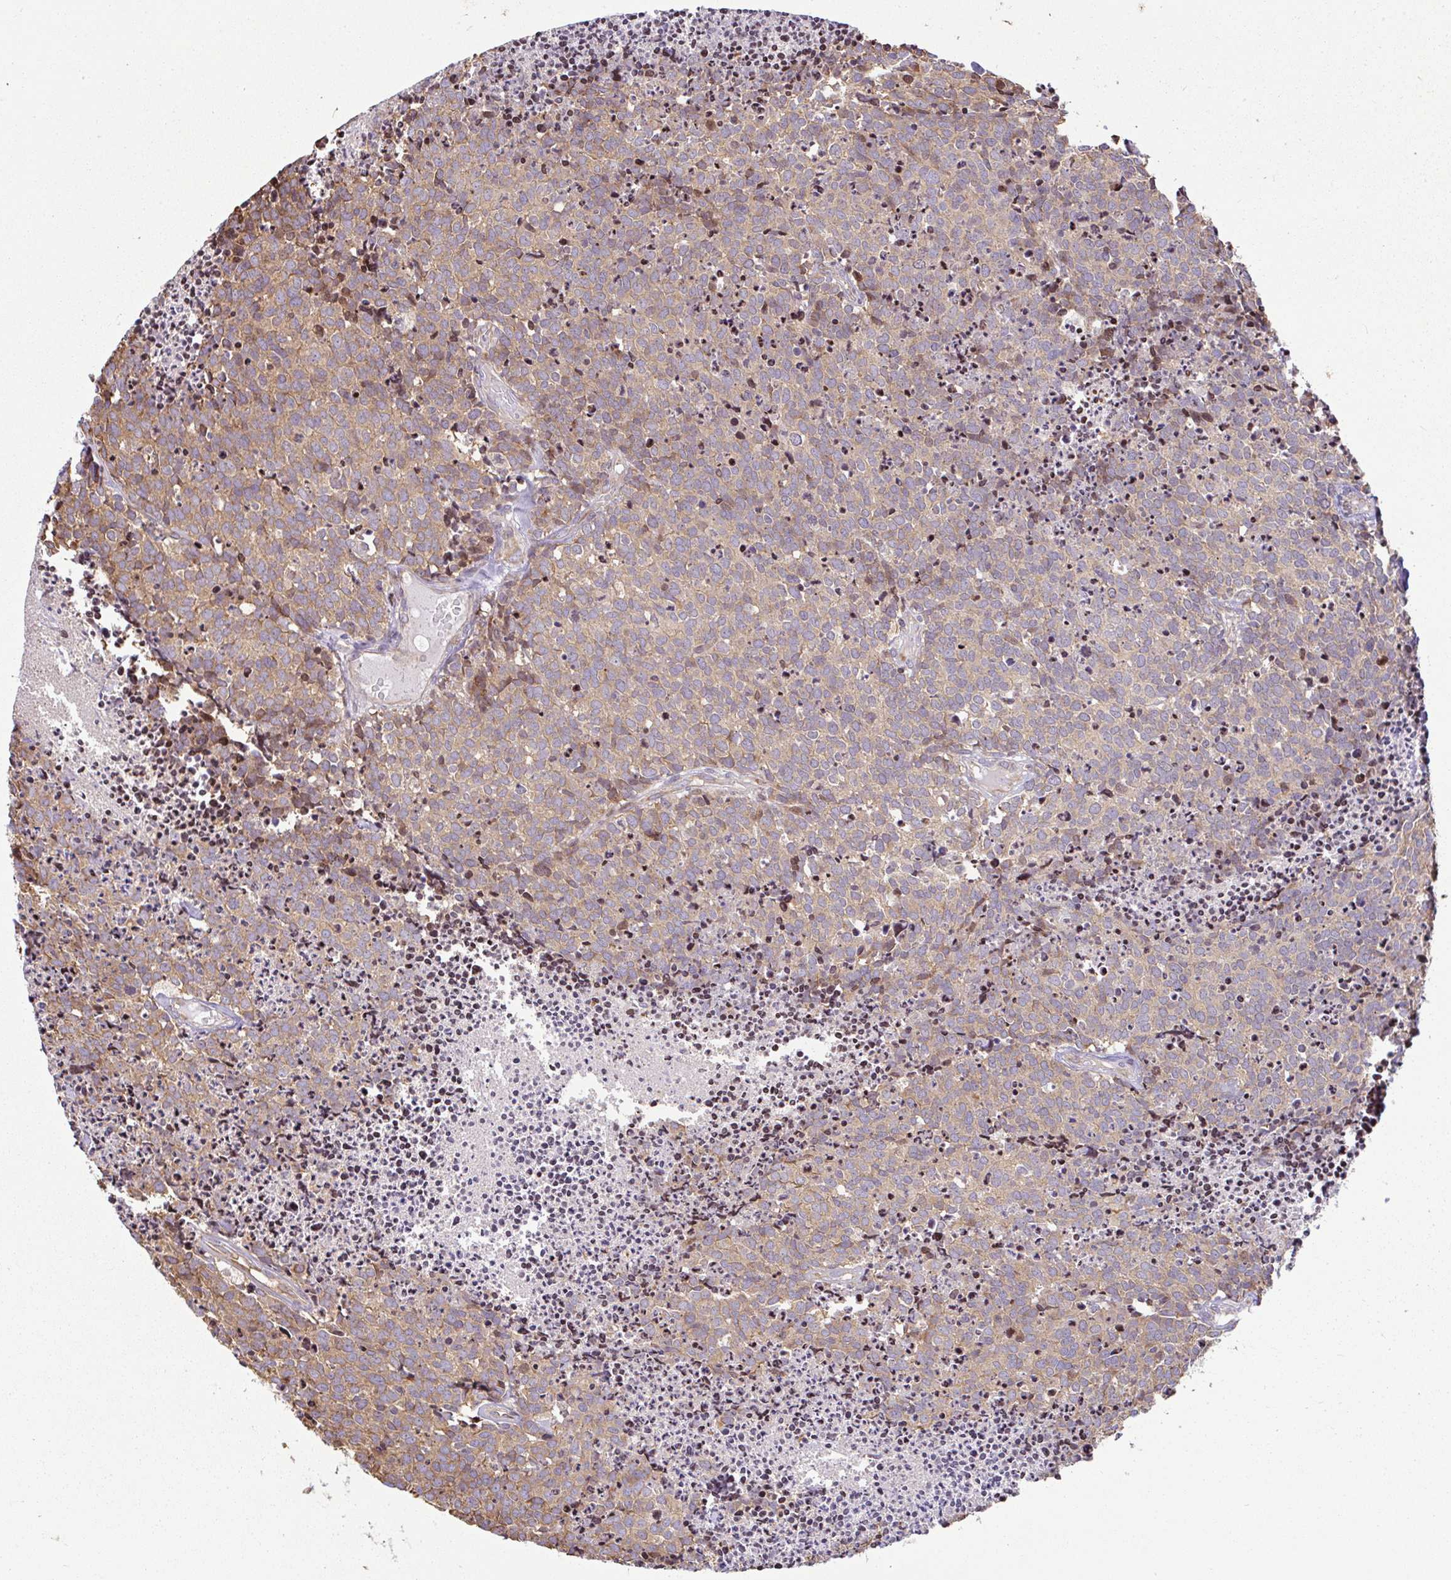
{"staining": {"intensity": "weak", "quantity": ">75%", "location": "cytoplasmic/membranous"}, "tissue": "carcinoid", "cell_type": "Tumor cells", "image_type": "cancer", "snomed": [{"axis": "morphology", "description": "Carcinoid, malignant, NOS"}, {"axis": "topography", "description": "Skin"}], "caption": "Brown immunohistochemical staining in carcinoid displays weak cytoplasmic/membranous expression in approximately >75% of tumor cells.", "gene": "FIGNL1", "patient": {"sex": "female", "age": 79}}